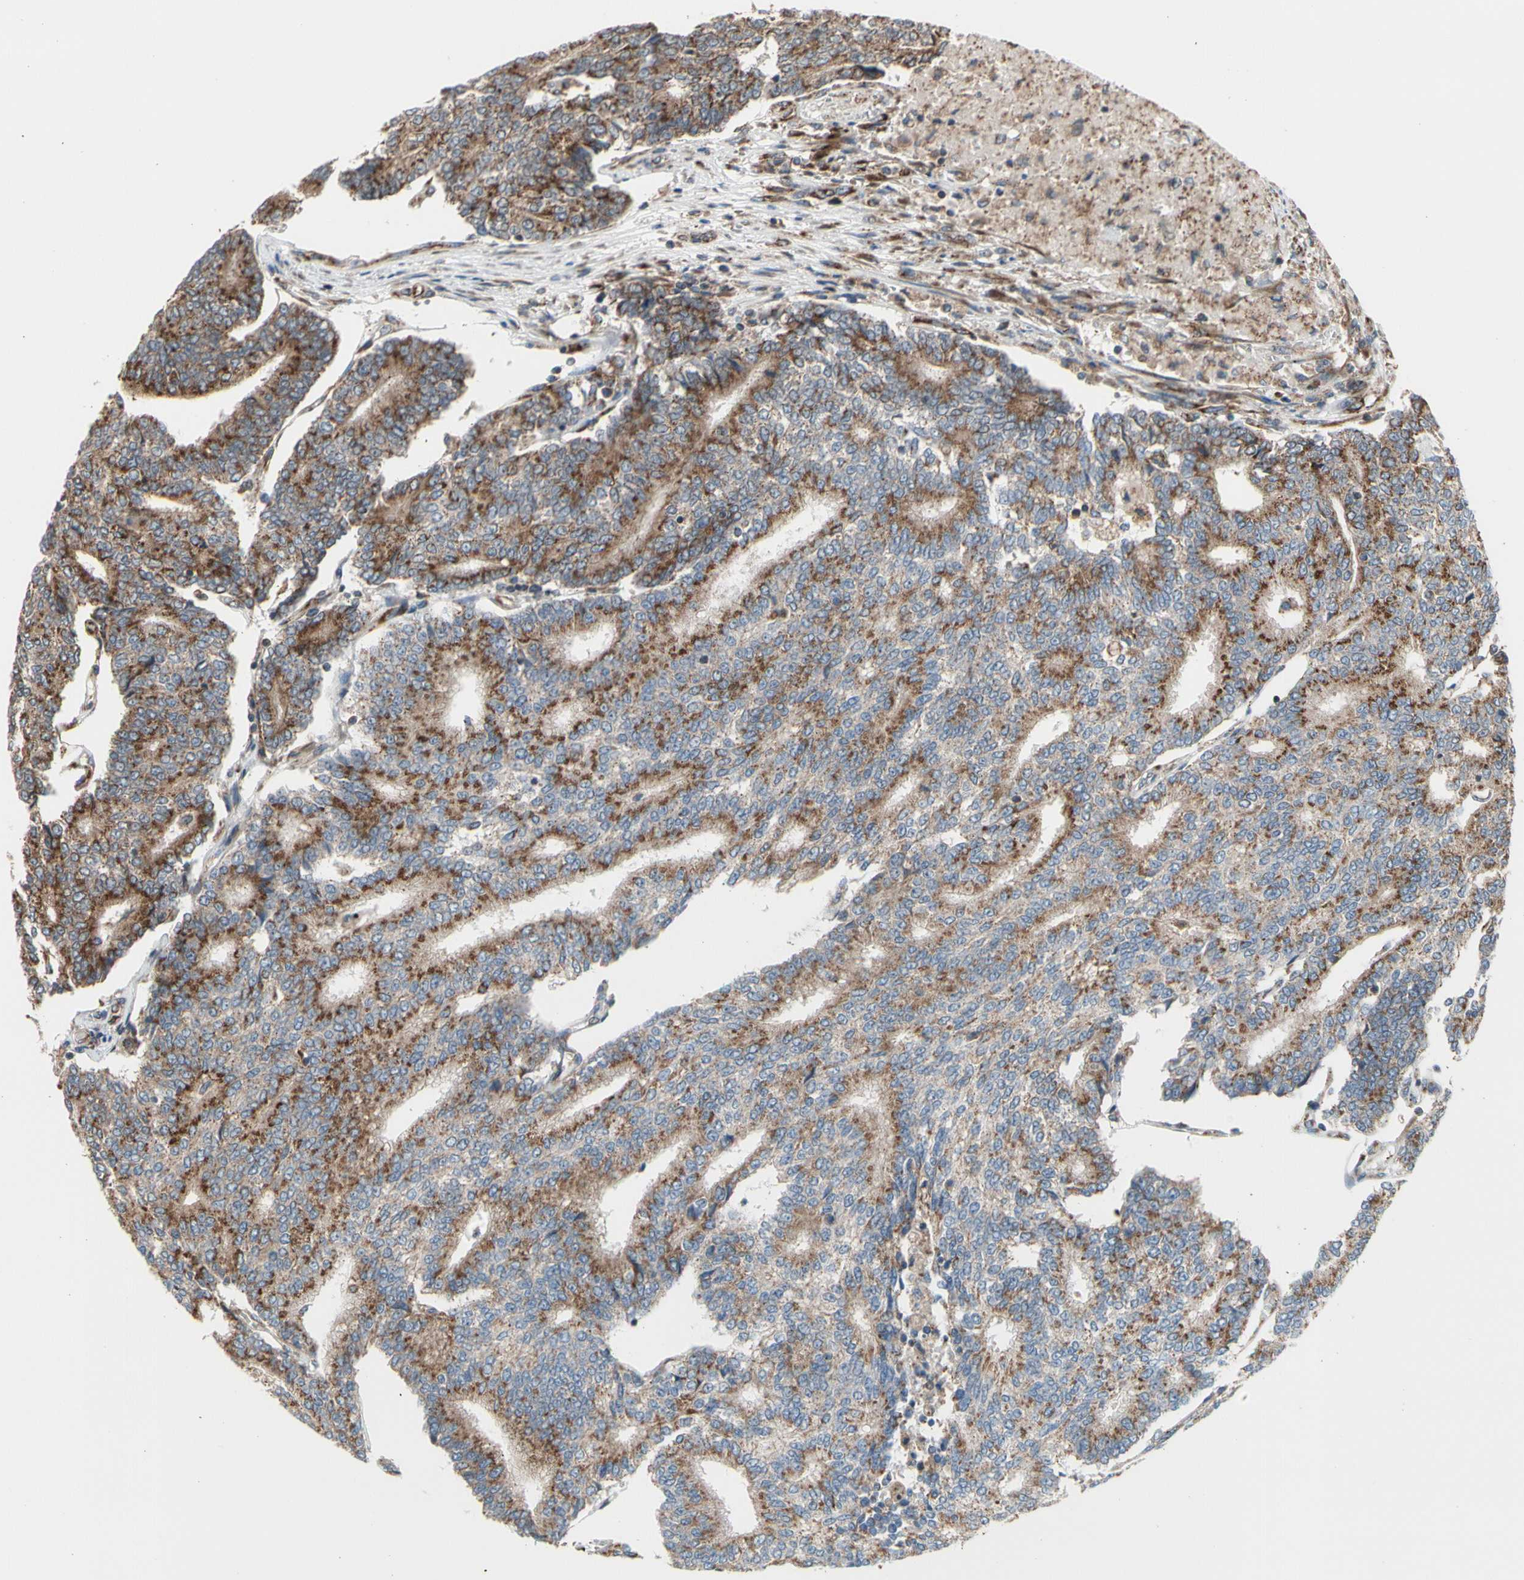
{"staining": {"intensity": "strong", "quantity": ">75%", "location": "cytoplasmic/membranous"}, "tissue": "prostate cancer", "cell_type": "Tumor cells", "image_type": "cancer", "snomed": [{"axis": "morphology", "description": "Adenocarcinoma, High grade"}, {"axis": "topography", "description": "Prostate"}], "caption": "Protein staining of prostate high-grade adenocarcinoma tissue exhibits strong cytoplasmic/membranous positivity in approximately >75% of tumor cells.", "gene": "SLC39A9", "patient": {"sex": "male", "age": 55}}